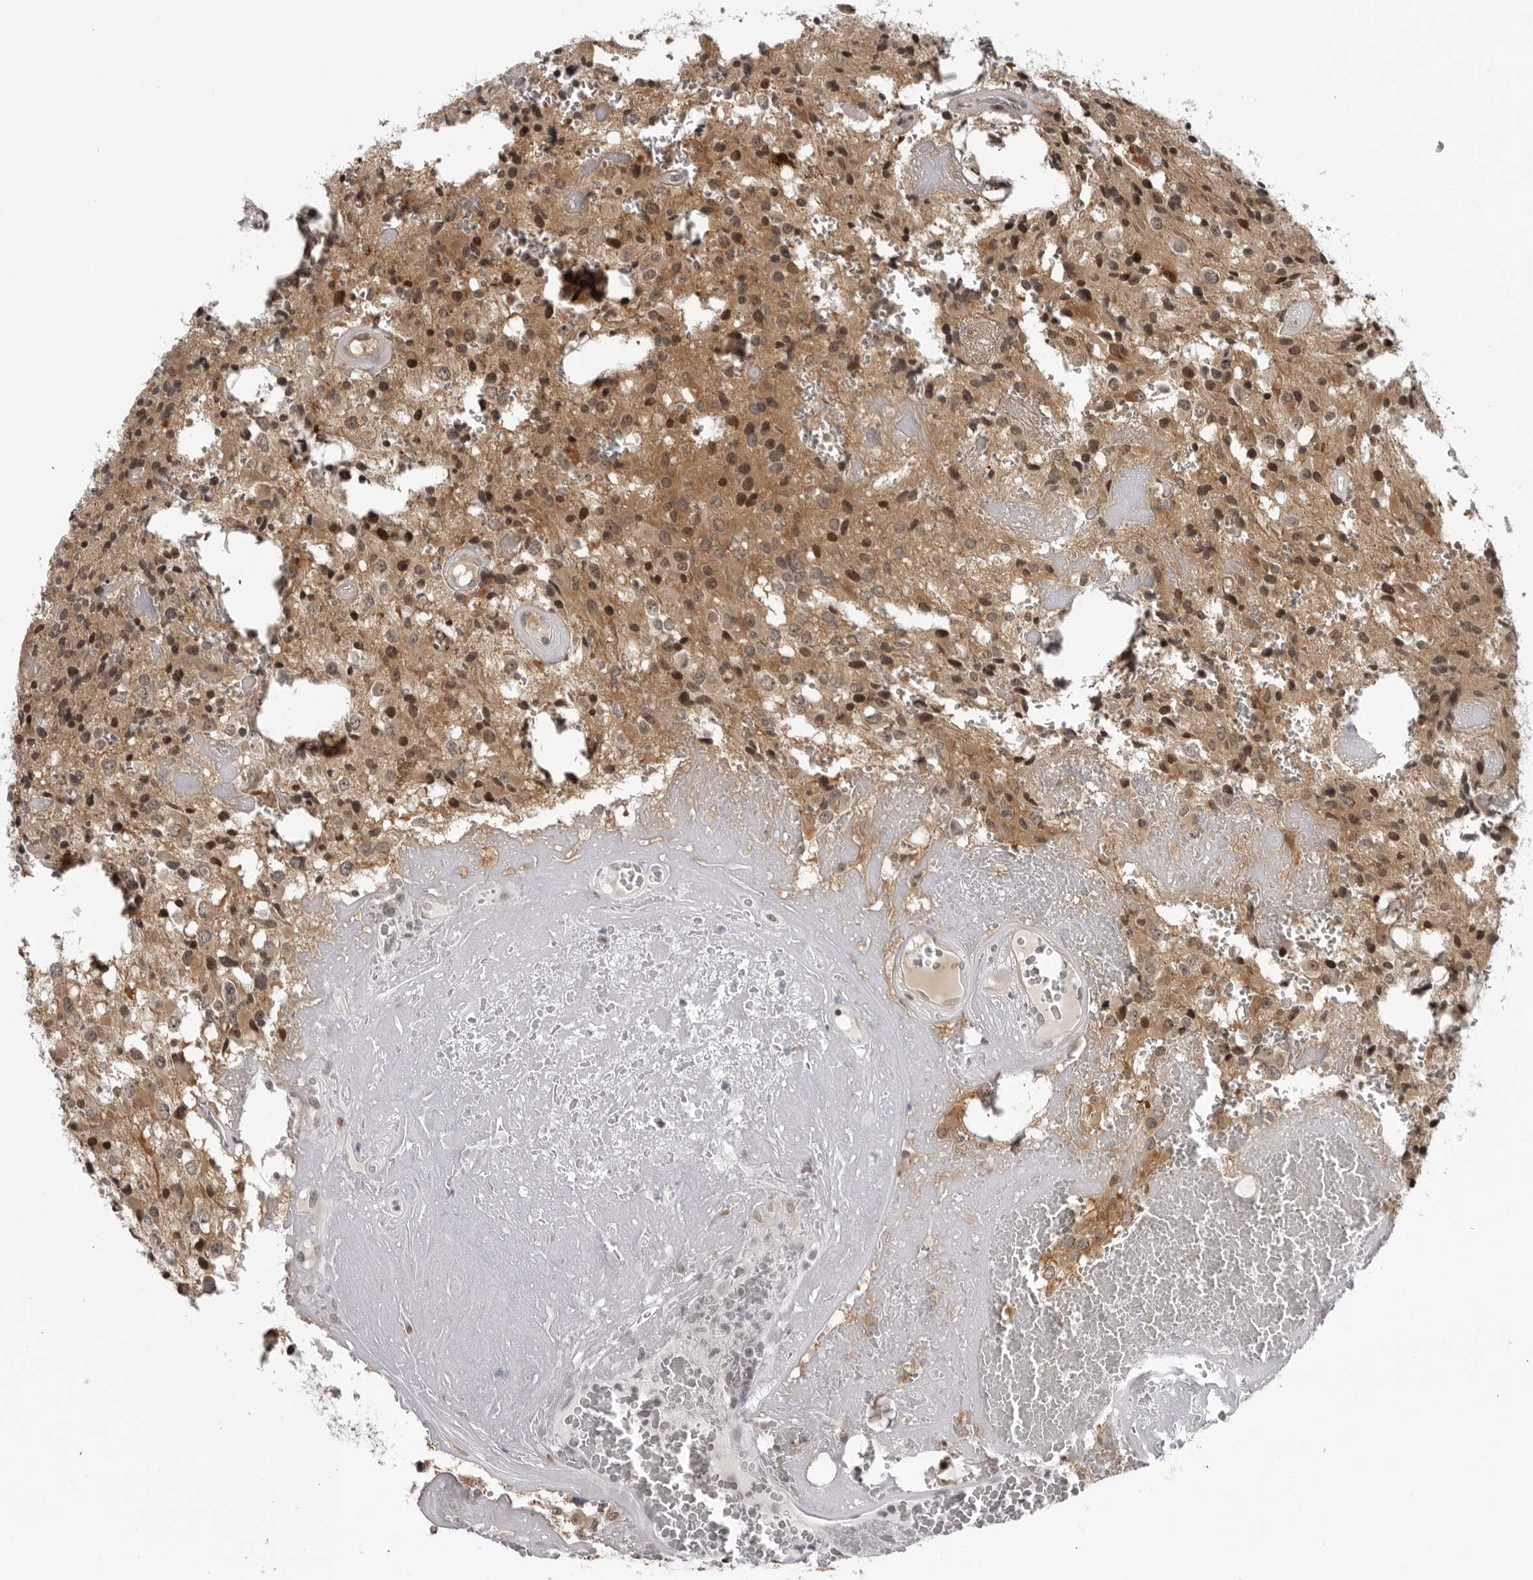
{"staining": {"intensity": "moderate", "quantity": ">75%", "location": "cytoplasmic/membranous,nuclear"}, "tissue": "glioma", "cell_type": "Tumor cells", "image_type": "cancer", "snomed": [{"axis": "morphology", "description": "Glioma, malignant, Low grade"}, {"axis": "topography", "description": "Brain"}], "caption": "Moderate cytoplasmic/membranous and nuclear staining for a protein is identified in approximately >75% of tumor cells of glioma using immunohistochemistry (IHC).", "gene": "MAF", "patient": {"sex": "male", "age": 58}}